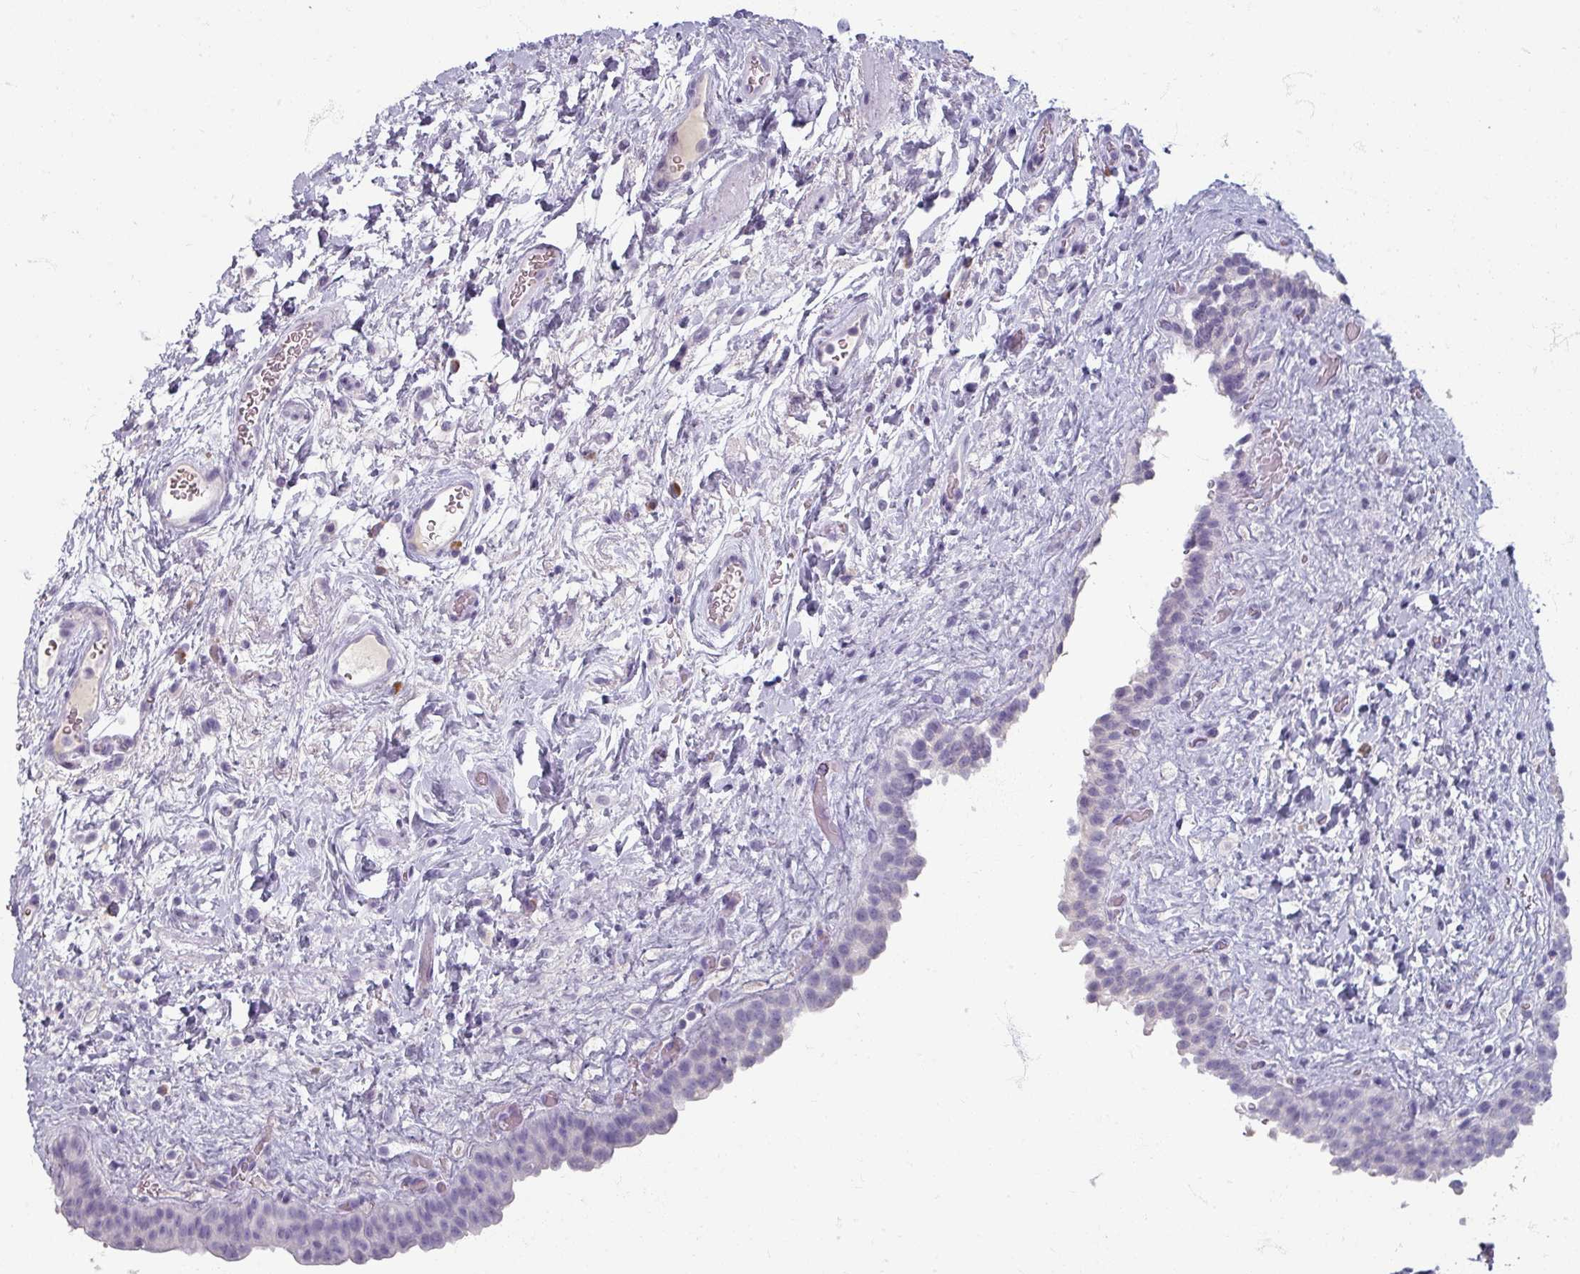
{"staining": {"intensity": "negative", "quantity": "none", "location": "none"}, "tissue": "urinary bladder", "cell_type": "Urothelial cells", "image_type": "normal", "snomed": [{"axis": "morphology", "description": "Normal tissue, NOS"}, {"axis": "topography", "description": "Urinary bladder"}], "caption": "This is a photomicrograph of immunohistochemistry (IHC) staining of unremarkable urinary bladder, which shows no expression in urothelial cells. Brightfield microscopy of IHC stained with DAB (brown) and hematoxylin (blue), captured at high magnification.", "gene": "ZNF878", "patient": {"sex": "male", "age": 69}}